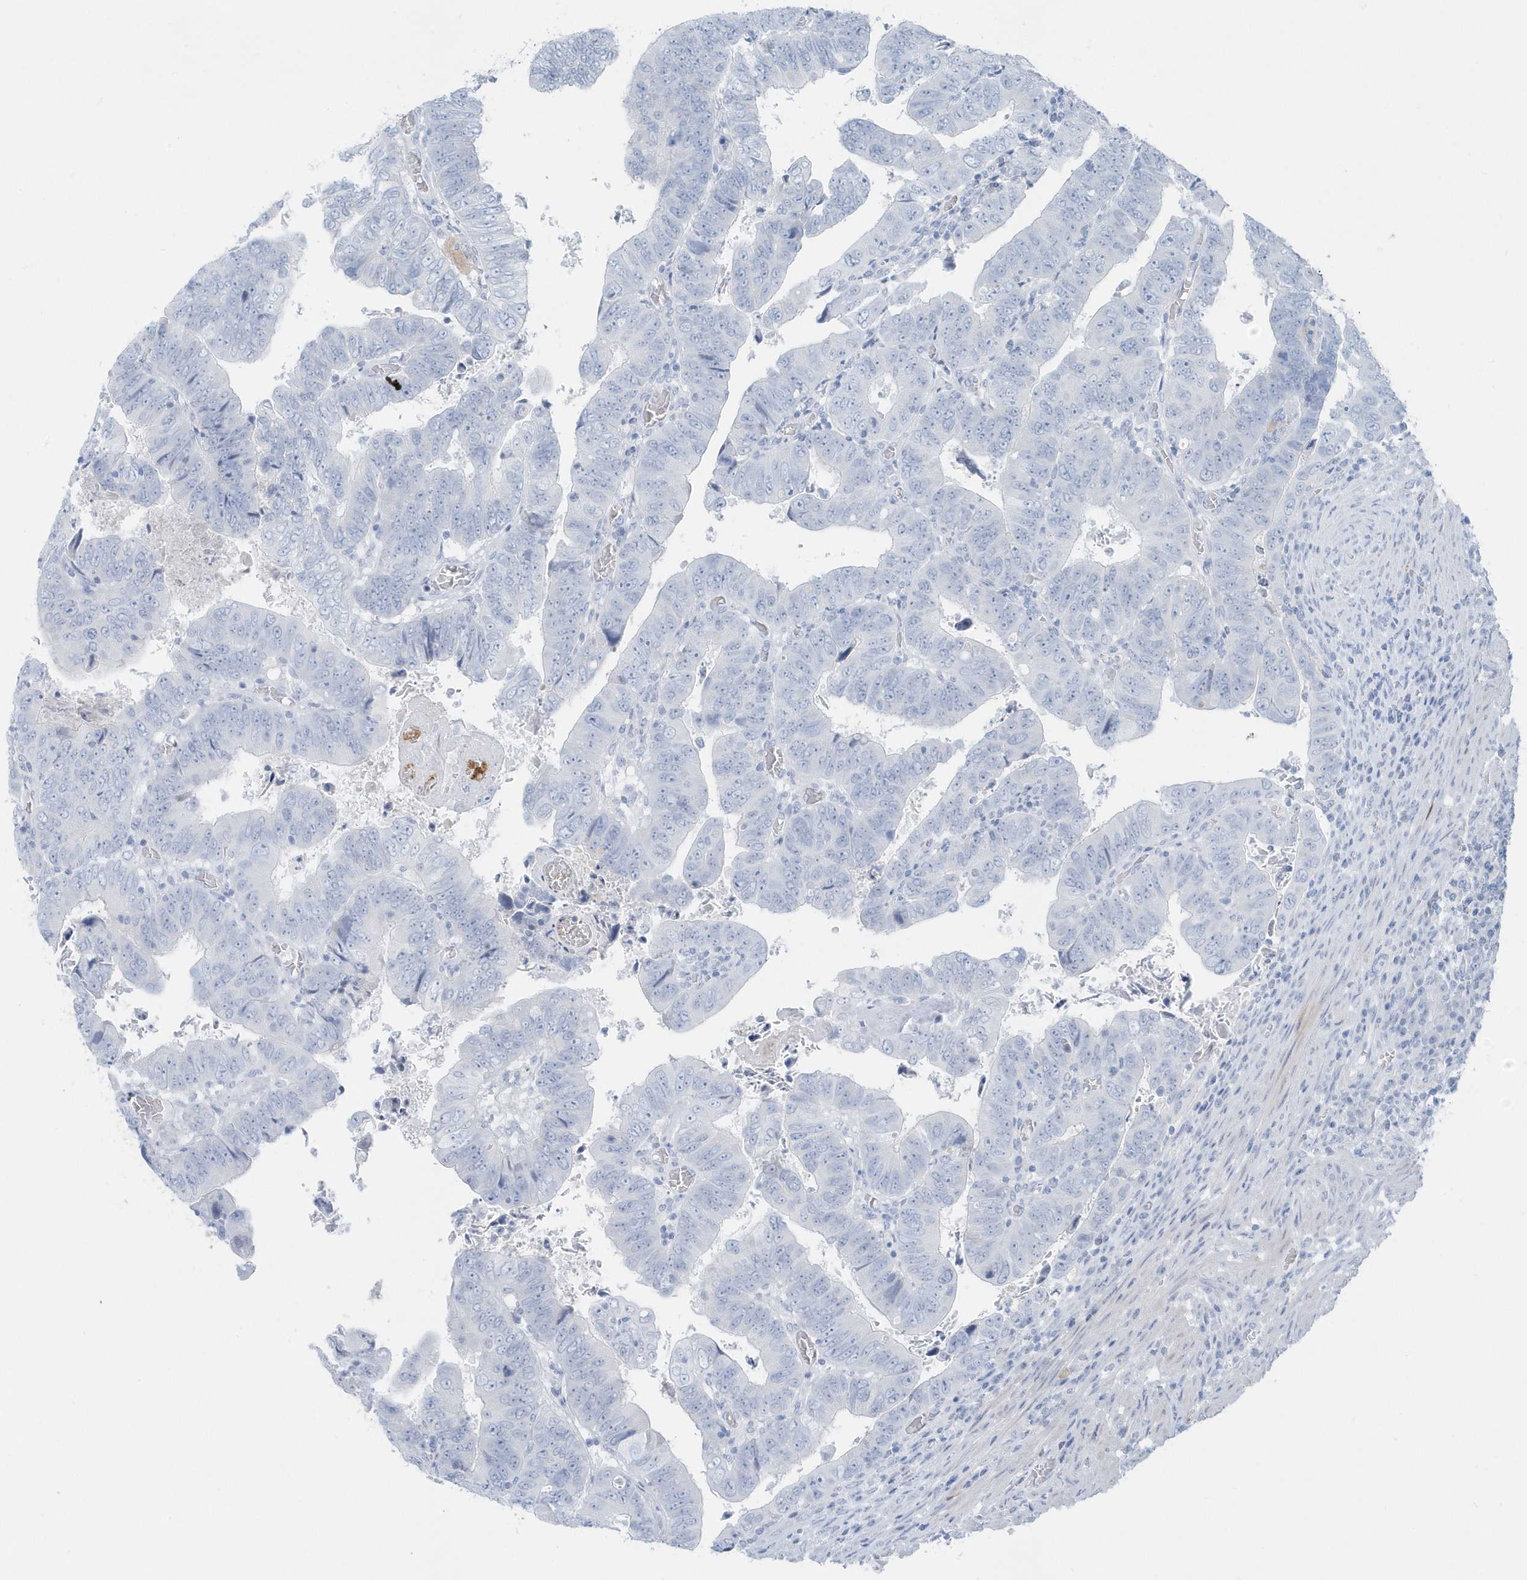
{"staining": {"intensity": "negative", "quantity": "none", "location": "none"}, "tissue": "colorectal cancer", "cell_type": "Tumor cells", "image_type": "cancer", "snomed": [{"axis": "morphology", "description": "Normal tissue, NOS"}, {"axis": "morphology", "description": "Adenocarcinoma, NOS"}, {"axis": "topography", "description": "Rectum"}], "caption": "Protein analysis of adenocarcinoma (colorectal) shows no significant staining in tumor cells. (DAB immunohistochemistry visualized using brightfield microscopy, high magnification).", "gene": "FAM98A", "patient": {"sex": "female", "age": 65}}